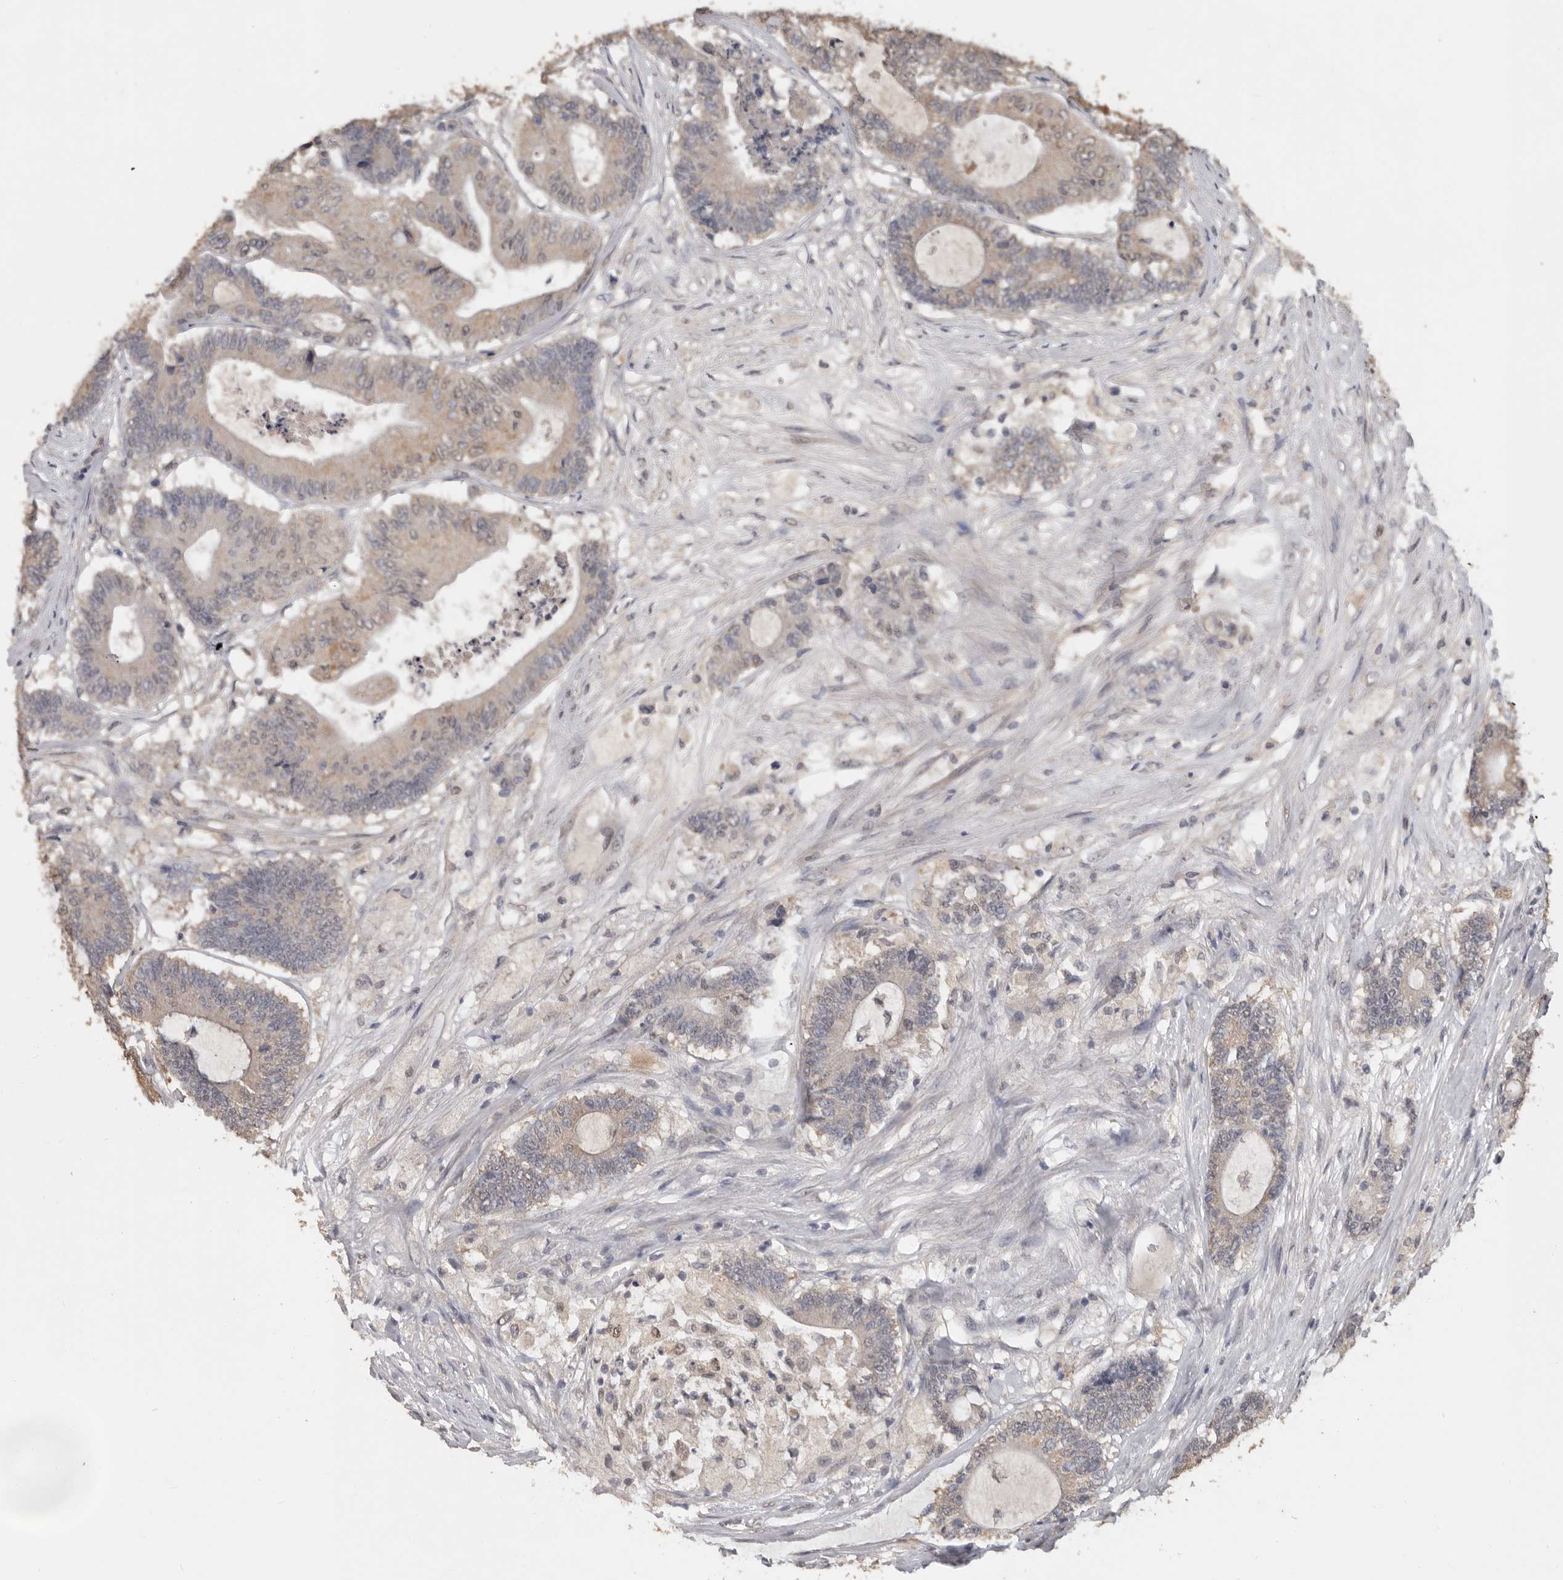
{"staining": {"intensity": "weak", "quantity": "<25%", "location": "cytoplasmic/membranous"}, "tissue": "colorectal cancer", "cell_type": "Tumor cells", "image_type": "cancer", "snomed": [{"axis": "morphology", "description": "Adenocarcinoma, NOS"}, {"axis": "topography", "description": "Colon"}], "caption": "High magnification brightfield microscopy of adenocarcinoma (colorectal) stained with DAB (brown) and counterstained with hematoxylin (blue): tumor cells show no significant expression. The staining is performed using DAB brown chromogen with nuclei counter-stained in using hematoxylin.", "gene": "MTF1", "patient": {"sex": "female", "age": 84}}